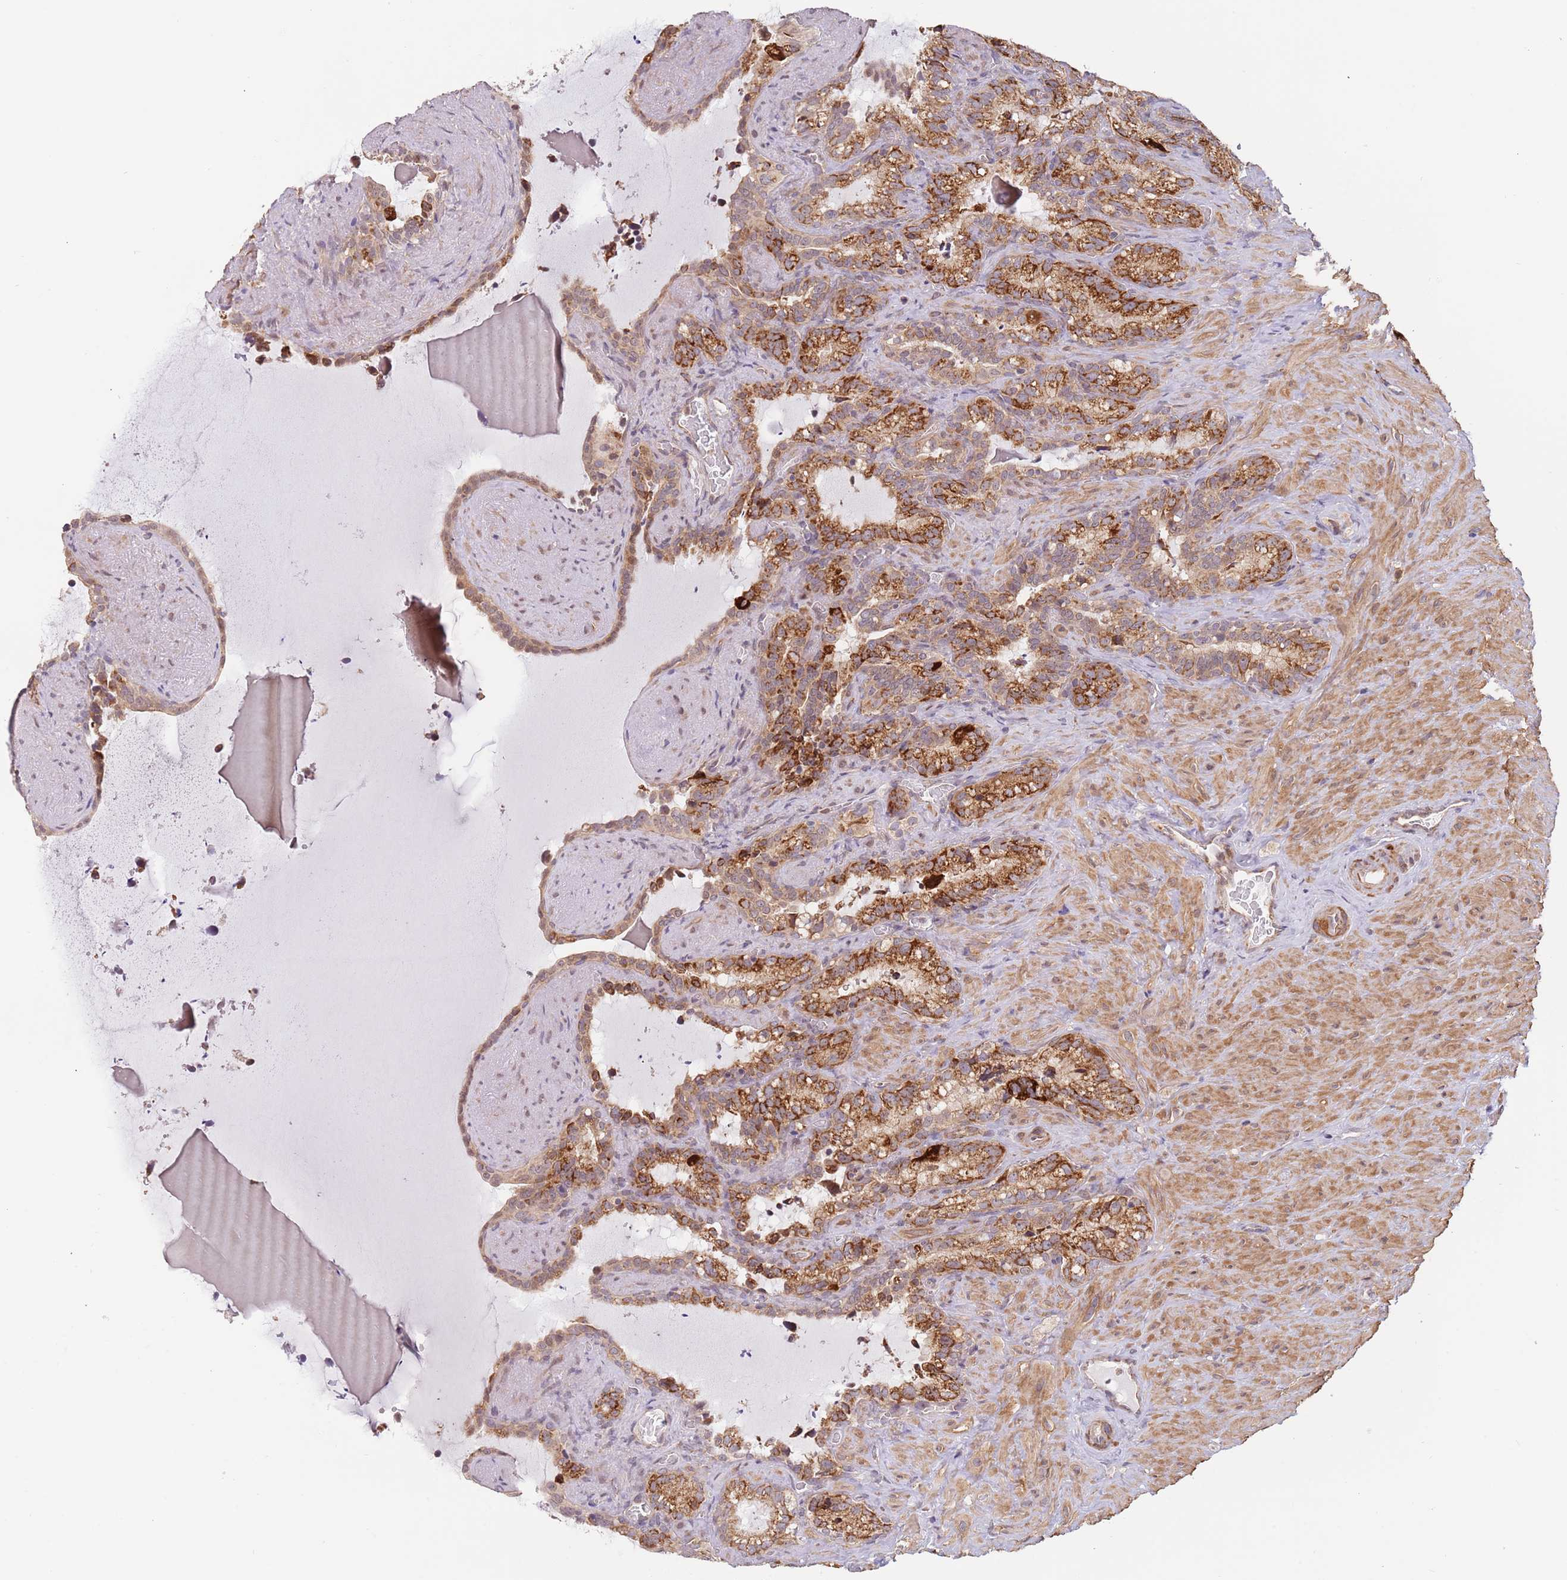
{"staining": {"intensity": "strong", "quantity": ">75%", "location": "cytoplasmic/membranous"}, "tissue": "seminal vesicle", "cell_type": "Glandular cells", "image_type": "normal", "snomed": [{"axis": "morphology", "description": "Normal tissue, NOS"}, {"axis": "topography", "description": "Prostate"}, {"axis": "topography", "description": "Seminal veicle"}], "caption": "Immunohistochemical staining of unremarkable seminal vesicle demonstrates high levels of strong cytoplasmic/membranous positivity in about >75% of glandular cells. (DAB (3,3'-diaminobenzidine) IHC, brown staining for protein, blue staining for nuclei).", "gene": "UQCC3", "patient": {"sex": "male", "age": 58}}